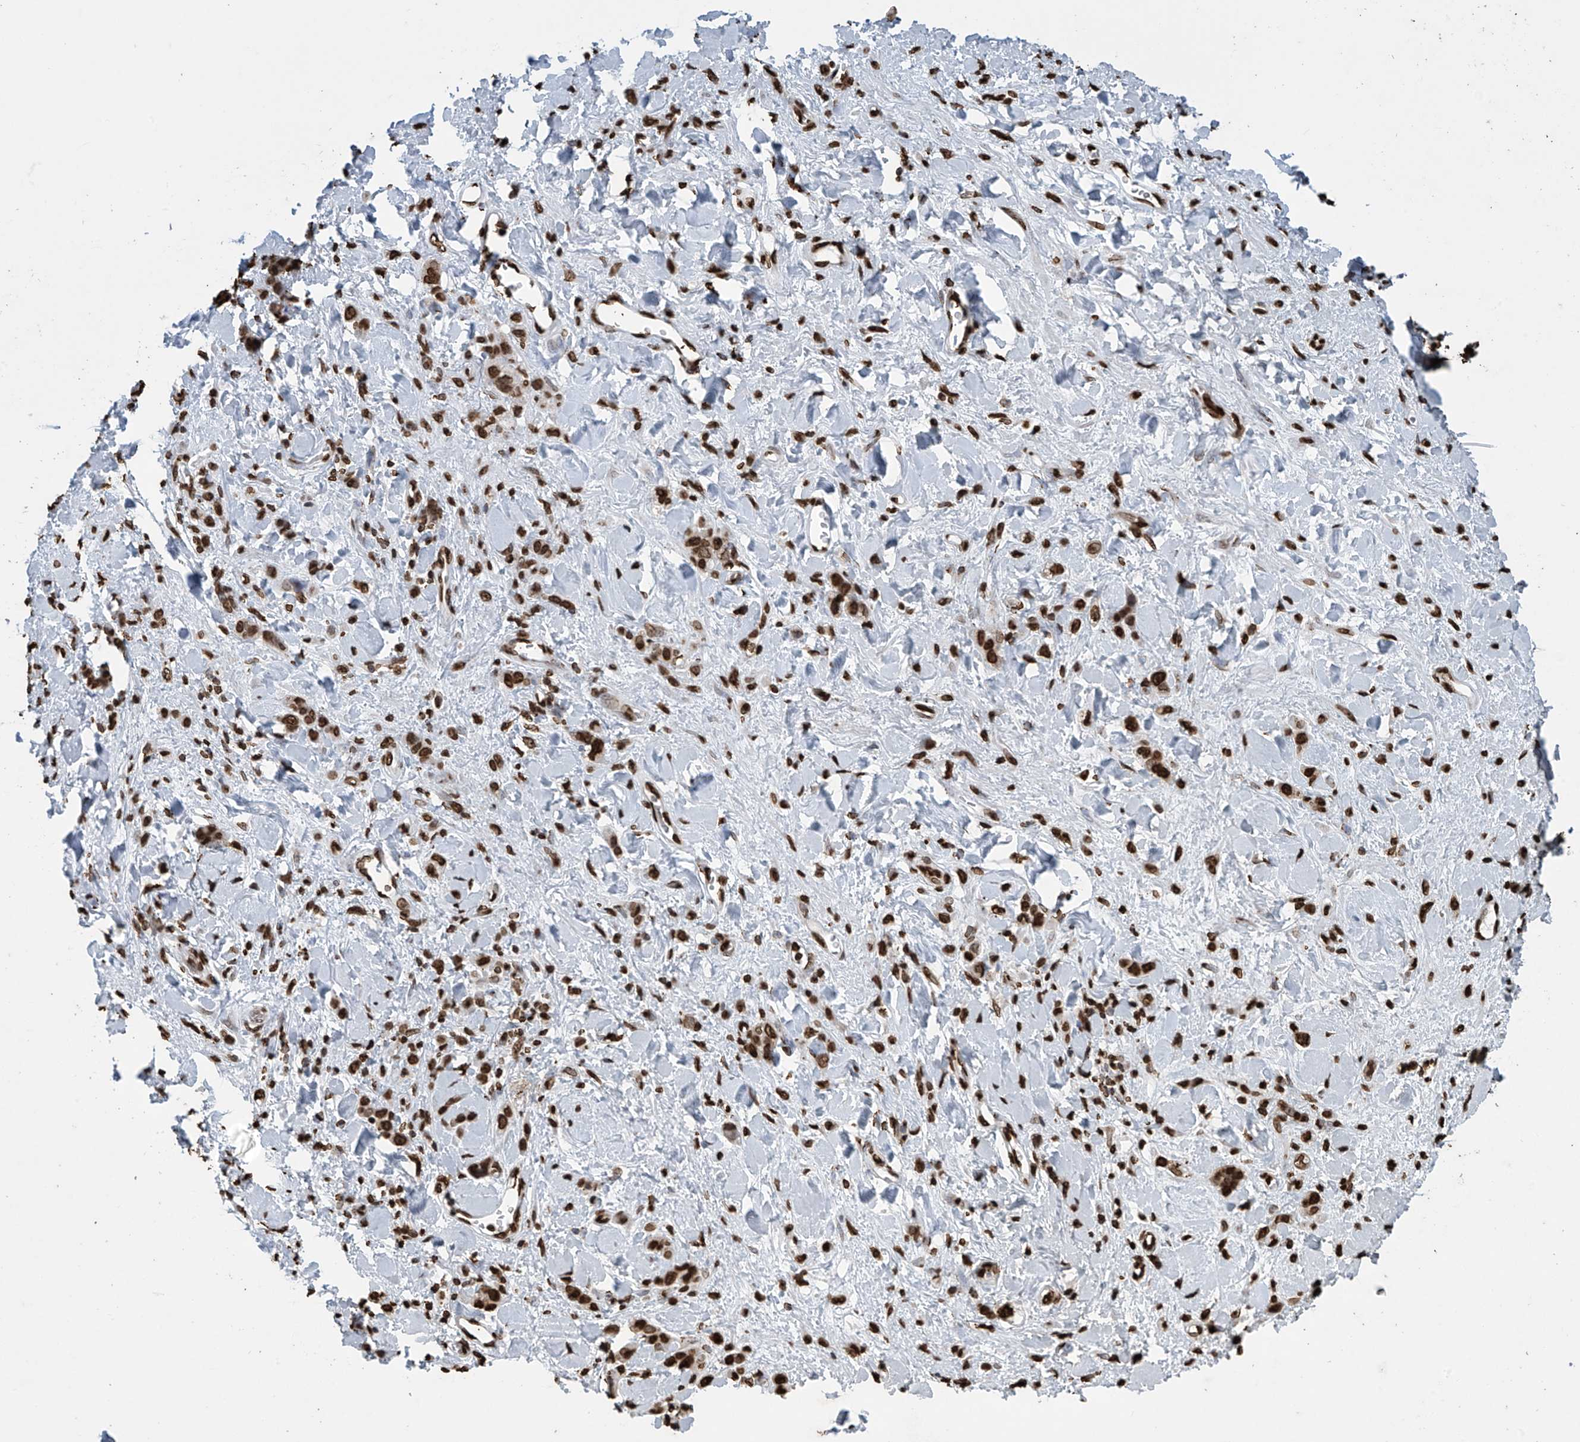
{"staining": {"intensity": "strong", "quantity": ">75%", "location": "nuclear"}, "tissue": "stomach cancer", "cell_type": "Tumor cells", "image_type": "cancer", "snomed": [{"axis": "morphology", "description": "Normal tissue, NOS"}, {"axis": "morphology", "description": "Adenocarcinoma, NOS"}, {"axis": "topography", "description": "Stomach"}], "caption": "DAB immunohistochemical staining of stomach adenocarcinoma shows strong nuclear protein expression in approximately >75% of tumor cells.", "gene": "H3-3A", "patient": {"sex": "male", "age": 82}}